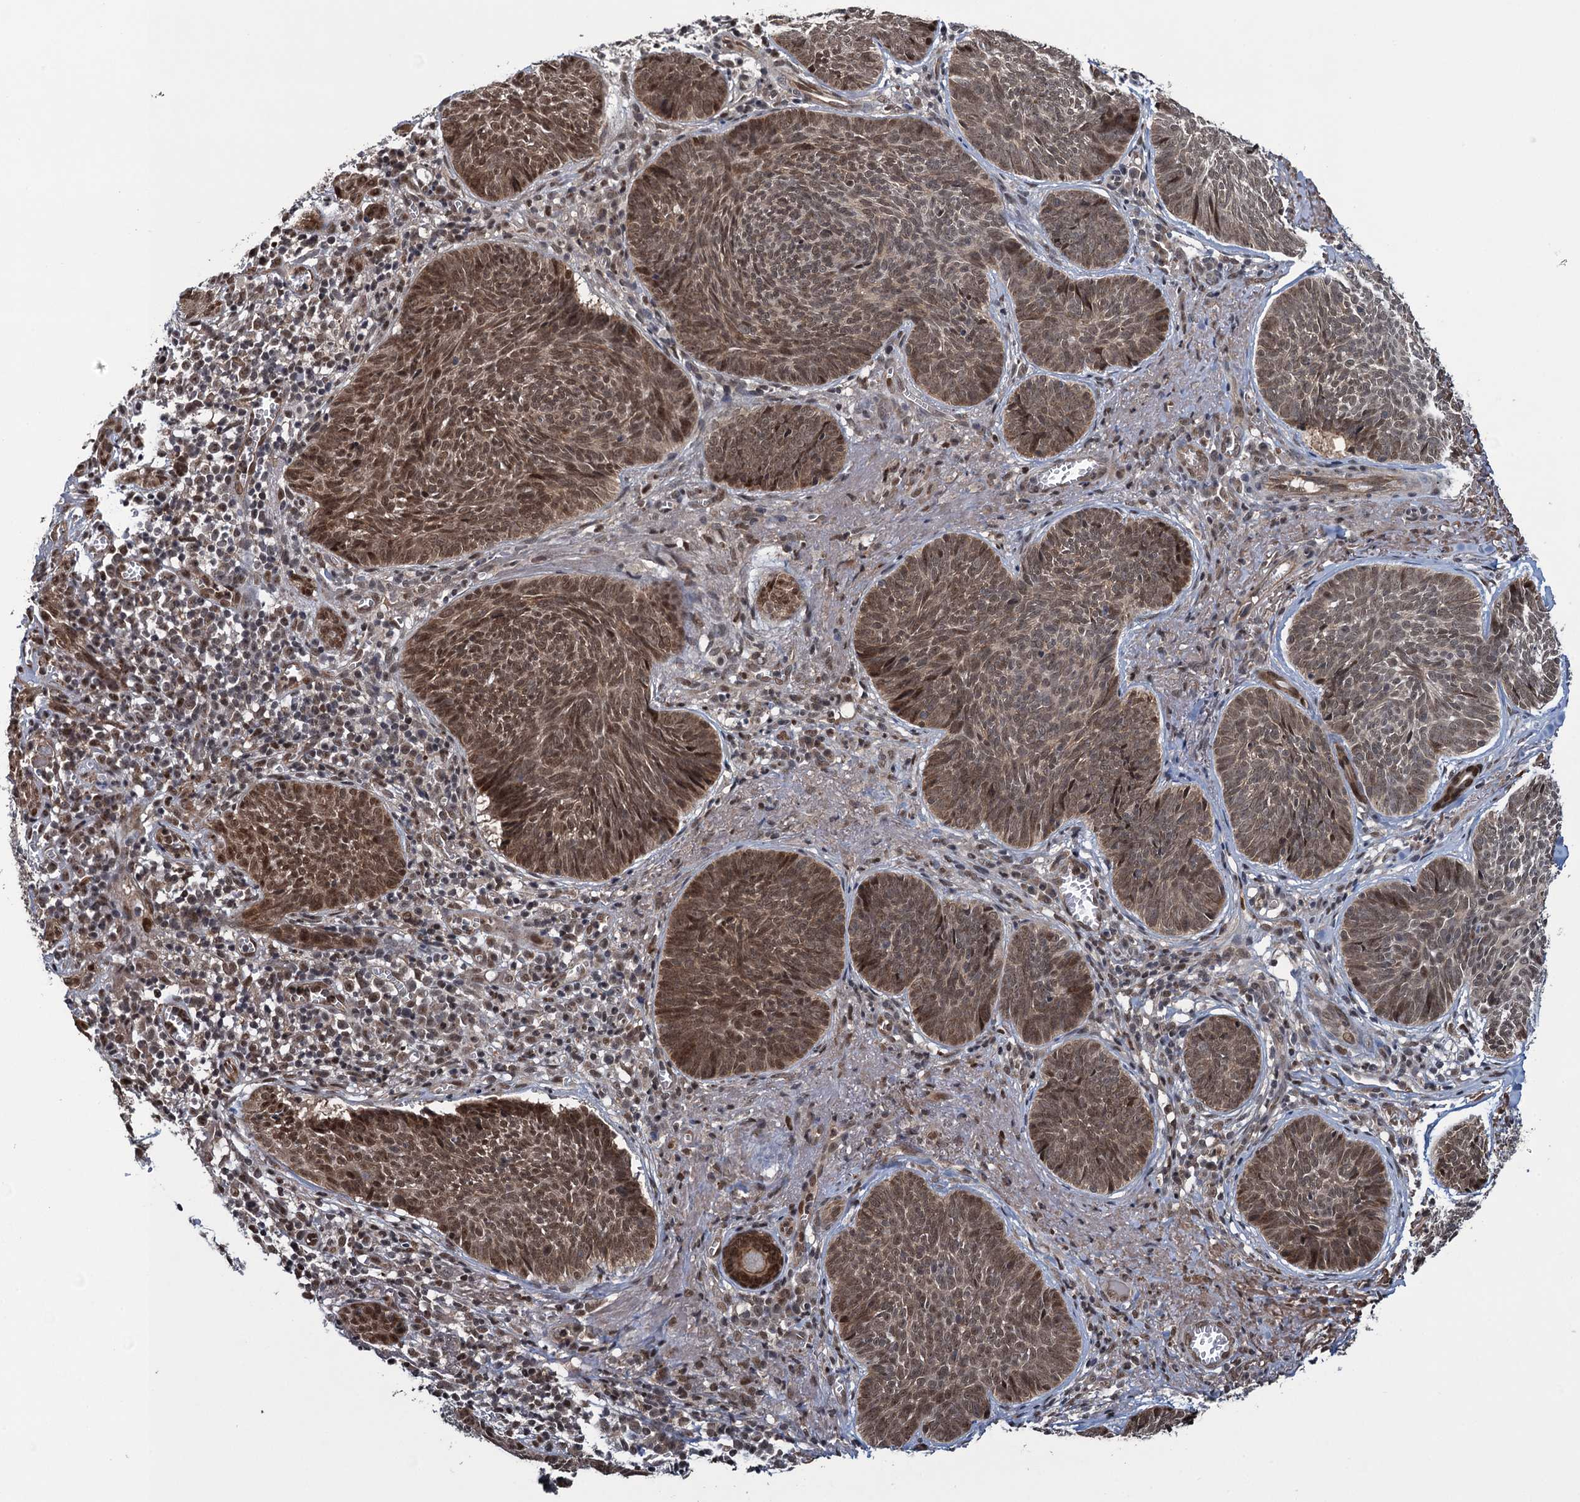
{"staining": {"intensity": "moderate", "quantity": ">75%", "location": "cytoplasmic/membranous,nuclear"}, "tissue": "skin cancer", "cell_type": "Tumor cells", "image_type": "cancer", "snomed": [{"axis": "morphology", "description": "Basal cell carcinoma"}, {"axis": "topography", "description": "Skin"}], "caption": "A brown stain shows moderate cytoplasmic/membranous and nuclear staining of a protein in human skin basal cell carcinoma tumor cells.", "gene": "EVX2", "patient": {"sex": "female", "age": 74}}